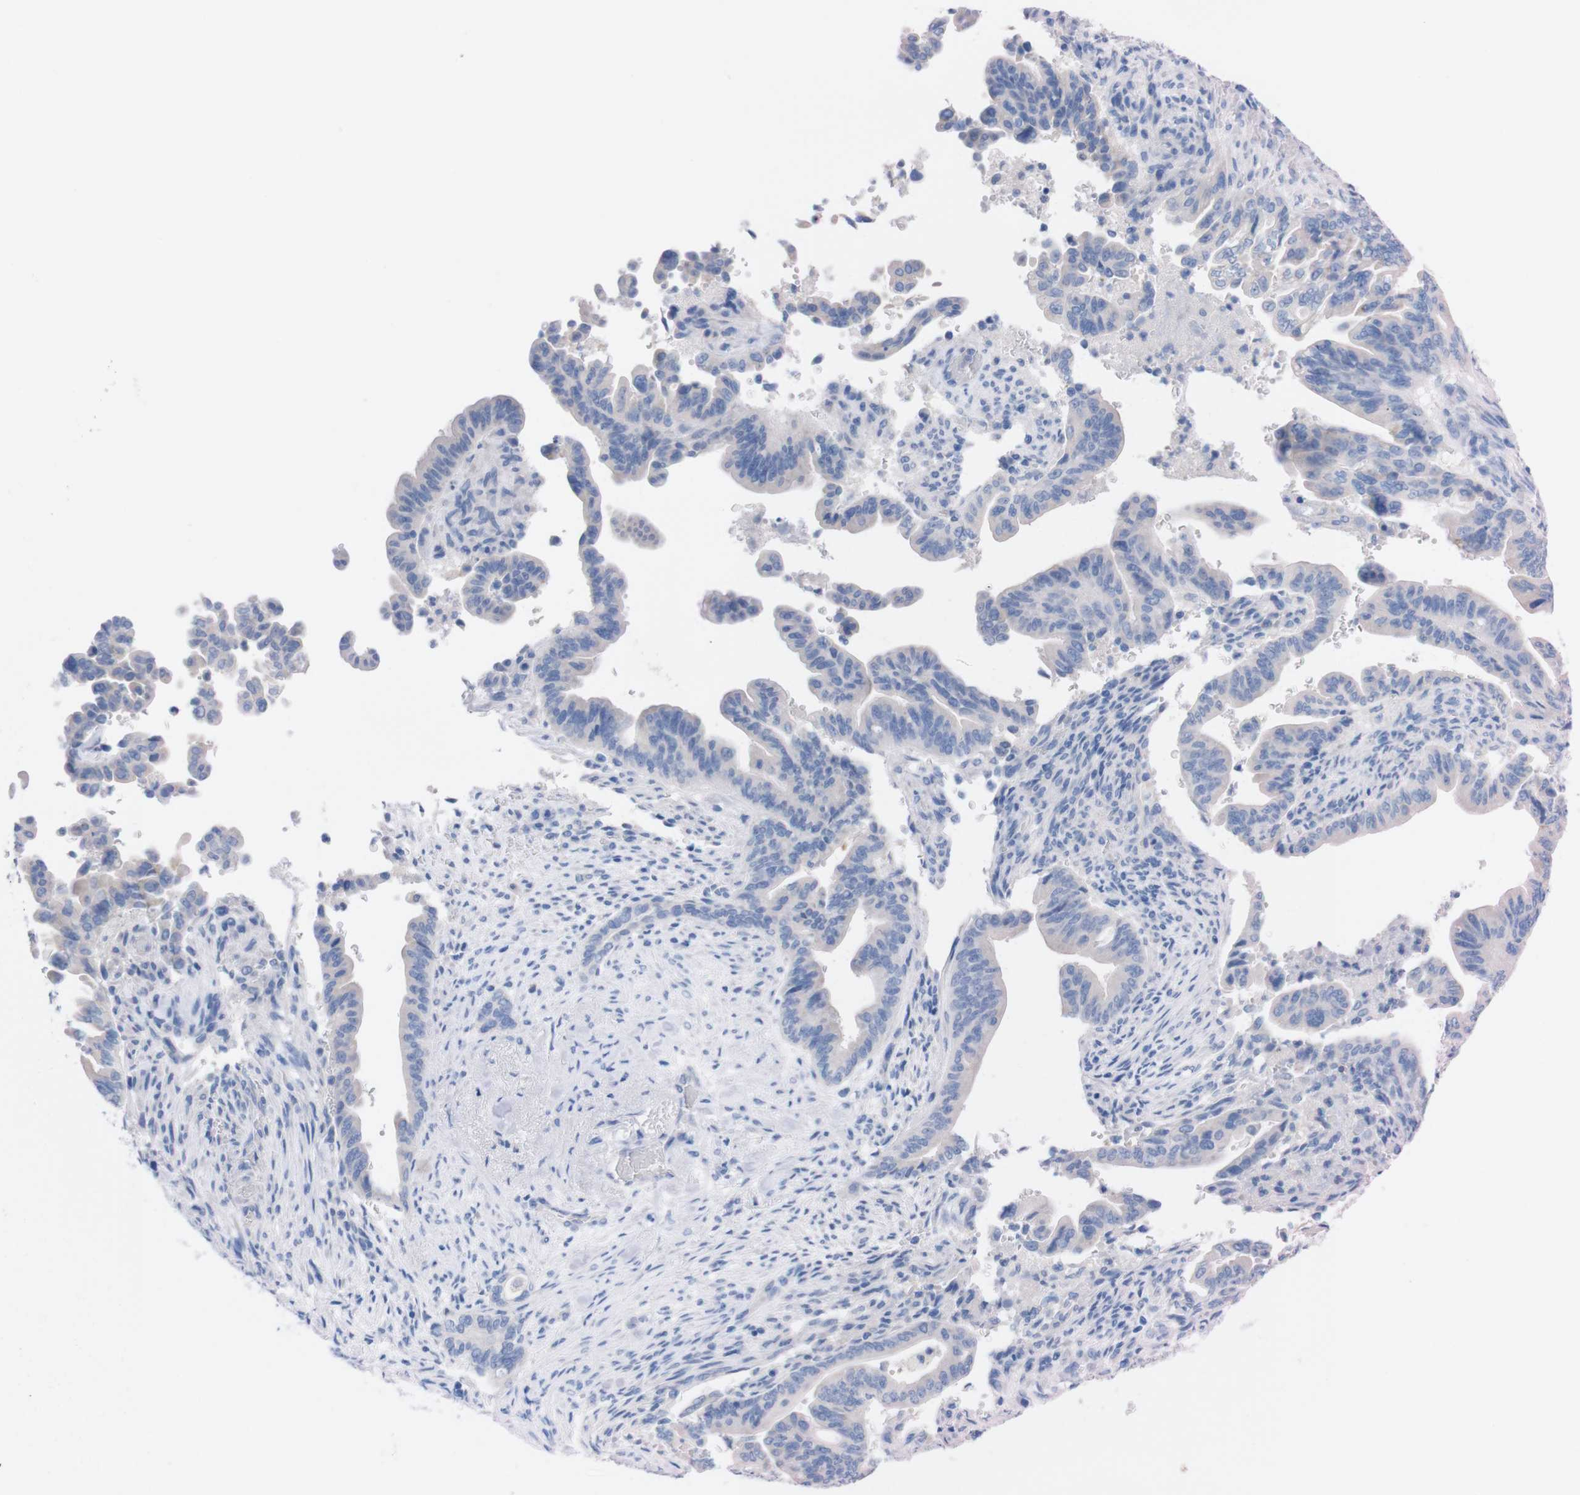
{"staining": {"intensity": "negative", "quantity": "none", "location": "none"}, "tissue": "pancreatic cancer", "cell_type": "Tumor cells", "image_type": "cancer", "snomed": [{"axis": "morphology", "description": "Adenocarcinoma, NOS"}, {"axis": "topography", "description": "Pancreas"}], "caption": "Tumor cells show no significant expression in pancreatic cancer.", "gene": "TMEM243", "patient": {"sex": "male", "age": 70}}